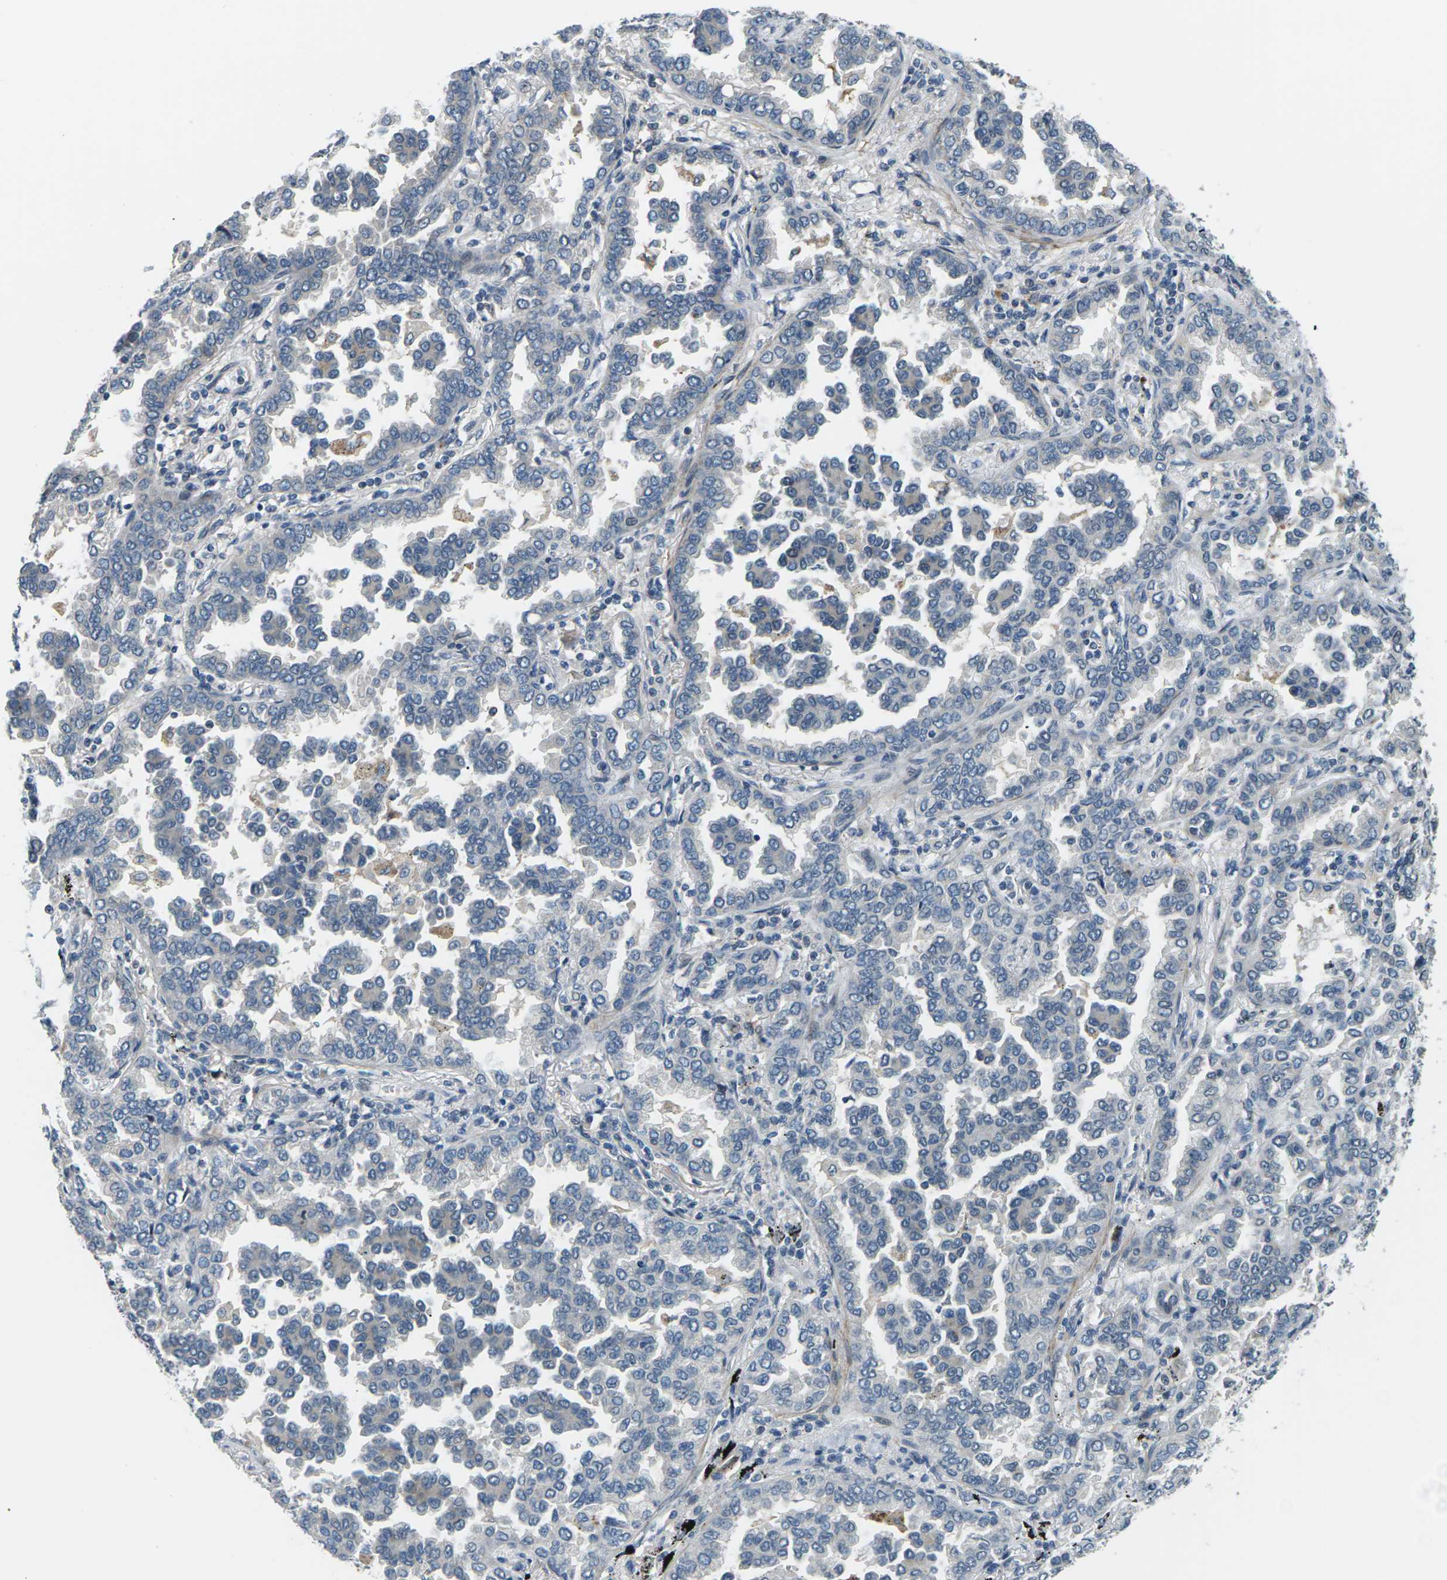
{"staining": {"intensity": "negative", "quantity": "none", "location": "none"}, "tissue": "lung cancer", "cell_type": "Tumor cells", "image_type": "cancer", "snomed": [{"axis": "morphology", "description": "Normal tissue, NOS"}, {"axis": "morphology", "description": "Adenocarcinoma, NOS"}, {"axis": "topography", "description": "Lung"}], "caption": "The photomicrograph displays no staining of tumor cells in adenocarcinoma (lung).", "gene": "SLC13A3", "patient": {"sex": "male", "age": 59}}